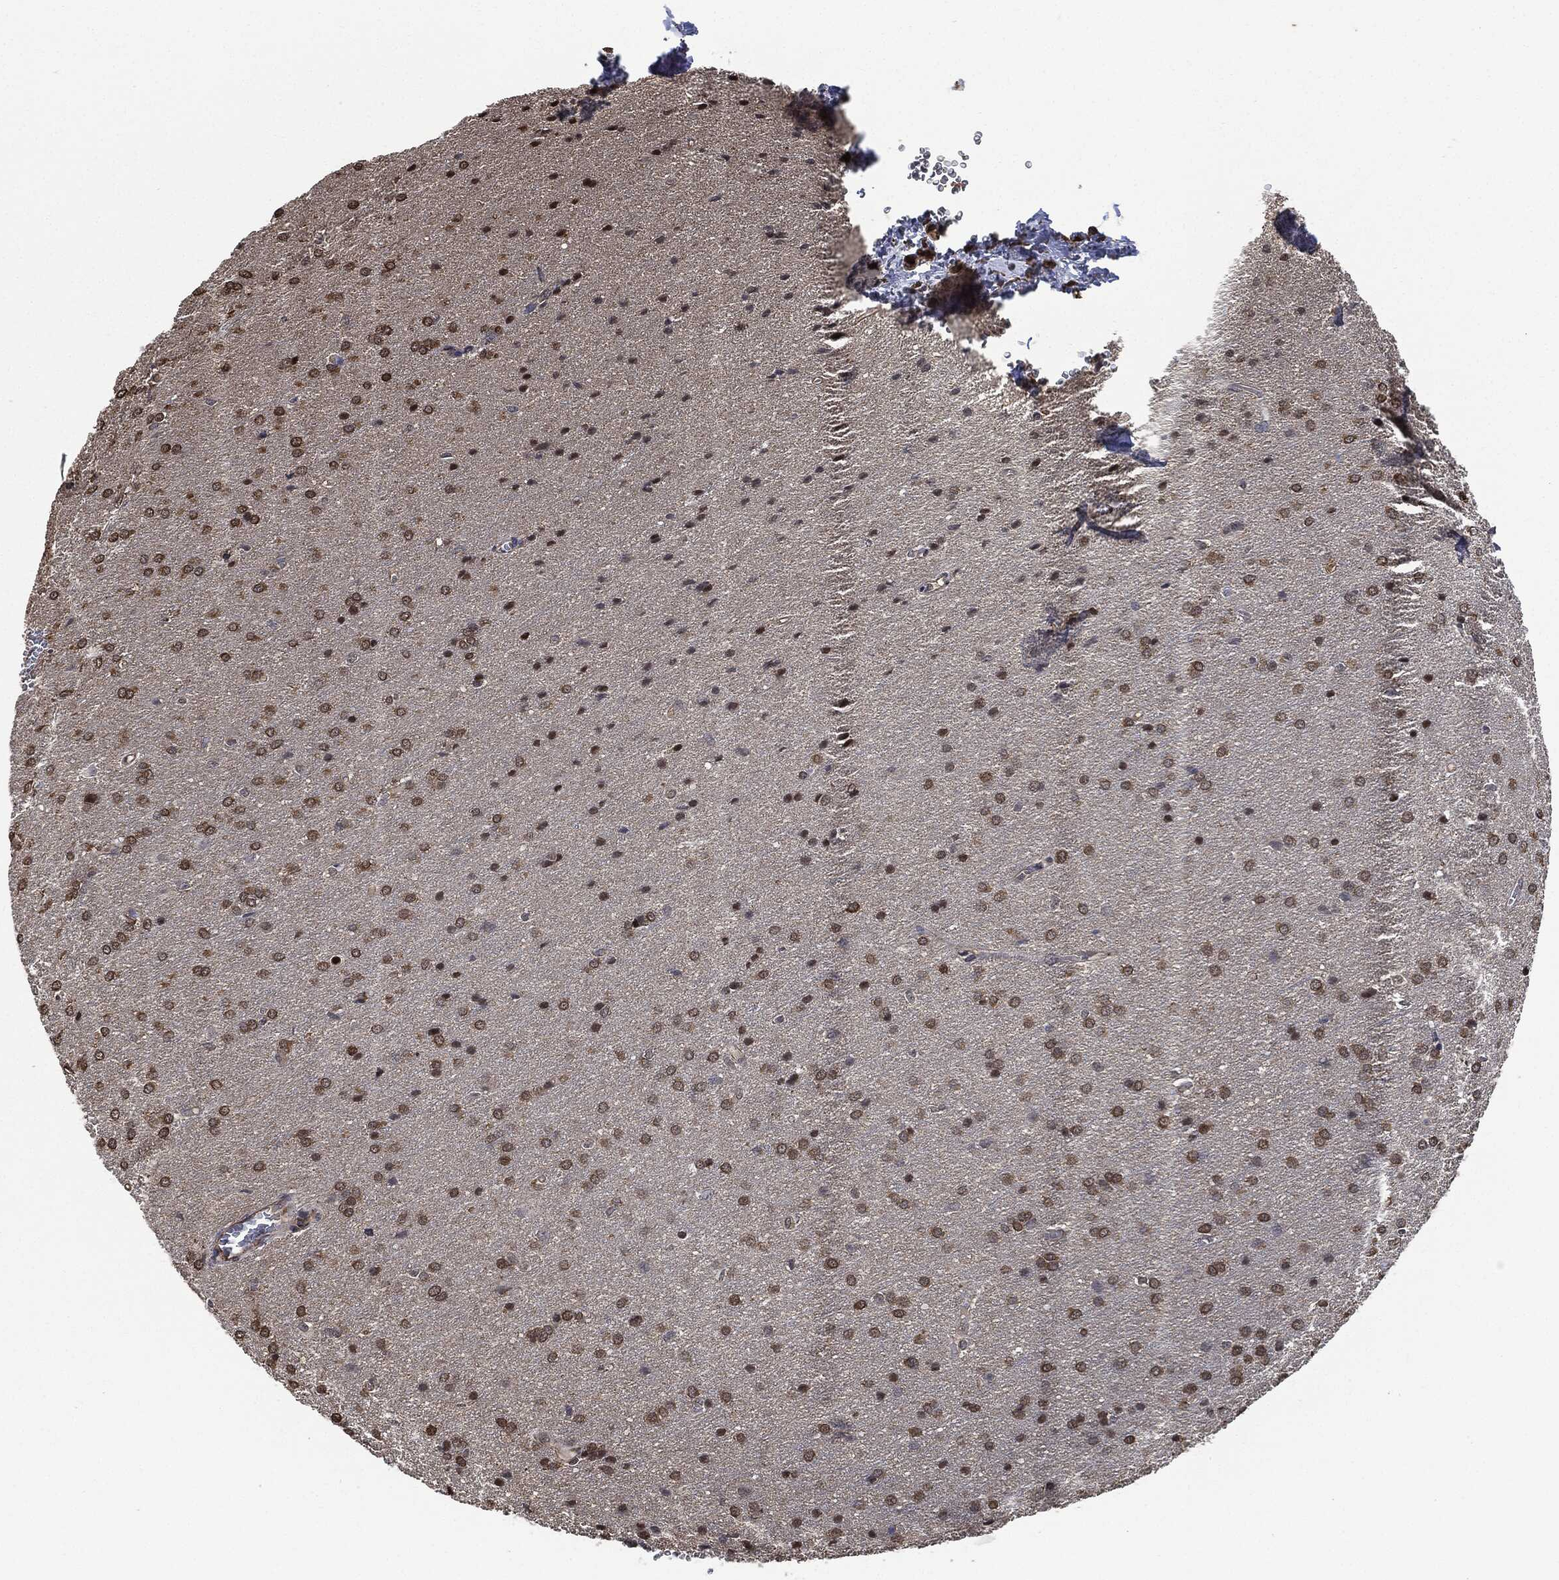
{"staining": {"intensity": "moderate", "quantity": "25%-75%", "location": "cytoplasmic/membranous,nuclear"}, "tissue": "glioma", "cell_type": "Tumor cells", "image_type": "cancer", "snomed": [{"axis": "morphology", "description": "Glioma, malignant, Low grade"}, {"axis": "topography", "description": "Brain"}], "caption": "IHC of human glioma demonstrates medium levels of moderate cytoplasmic/membranous and nuclear positivity in about 25%-75% of tumor cells.", "gene": "S100A9", "patient": {"sex": "female", "age": 32}}